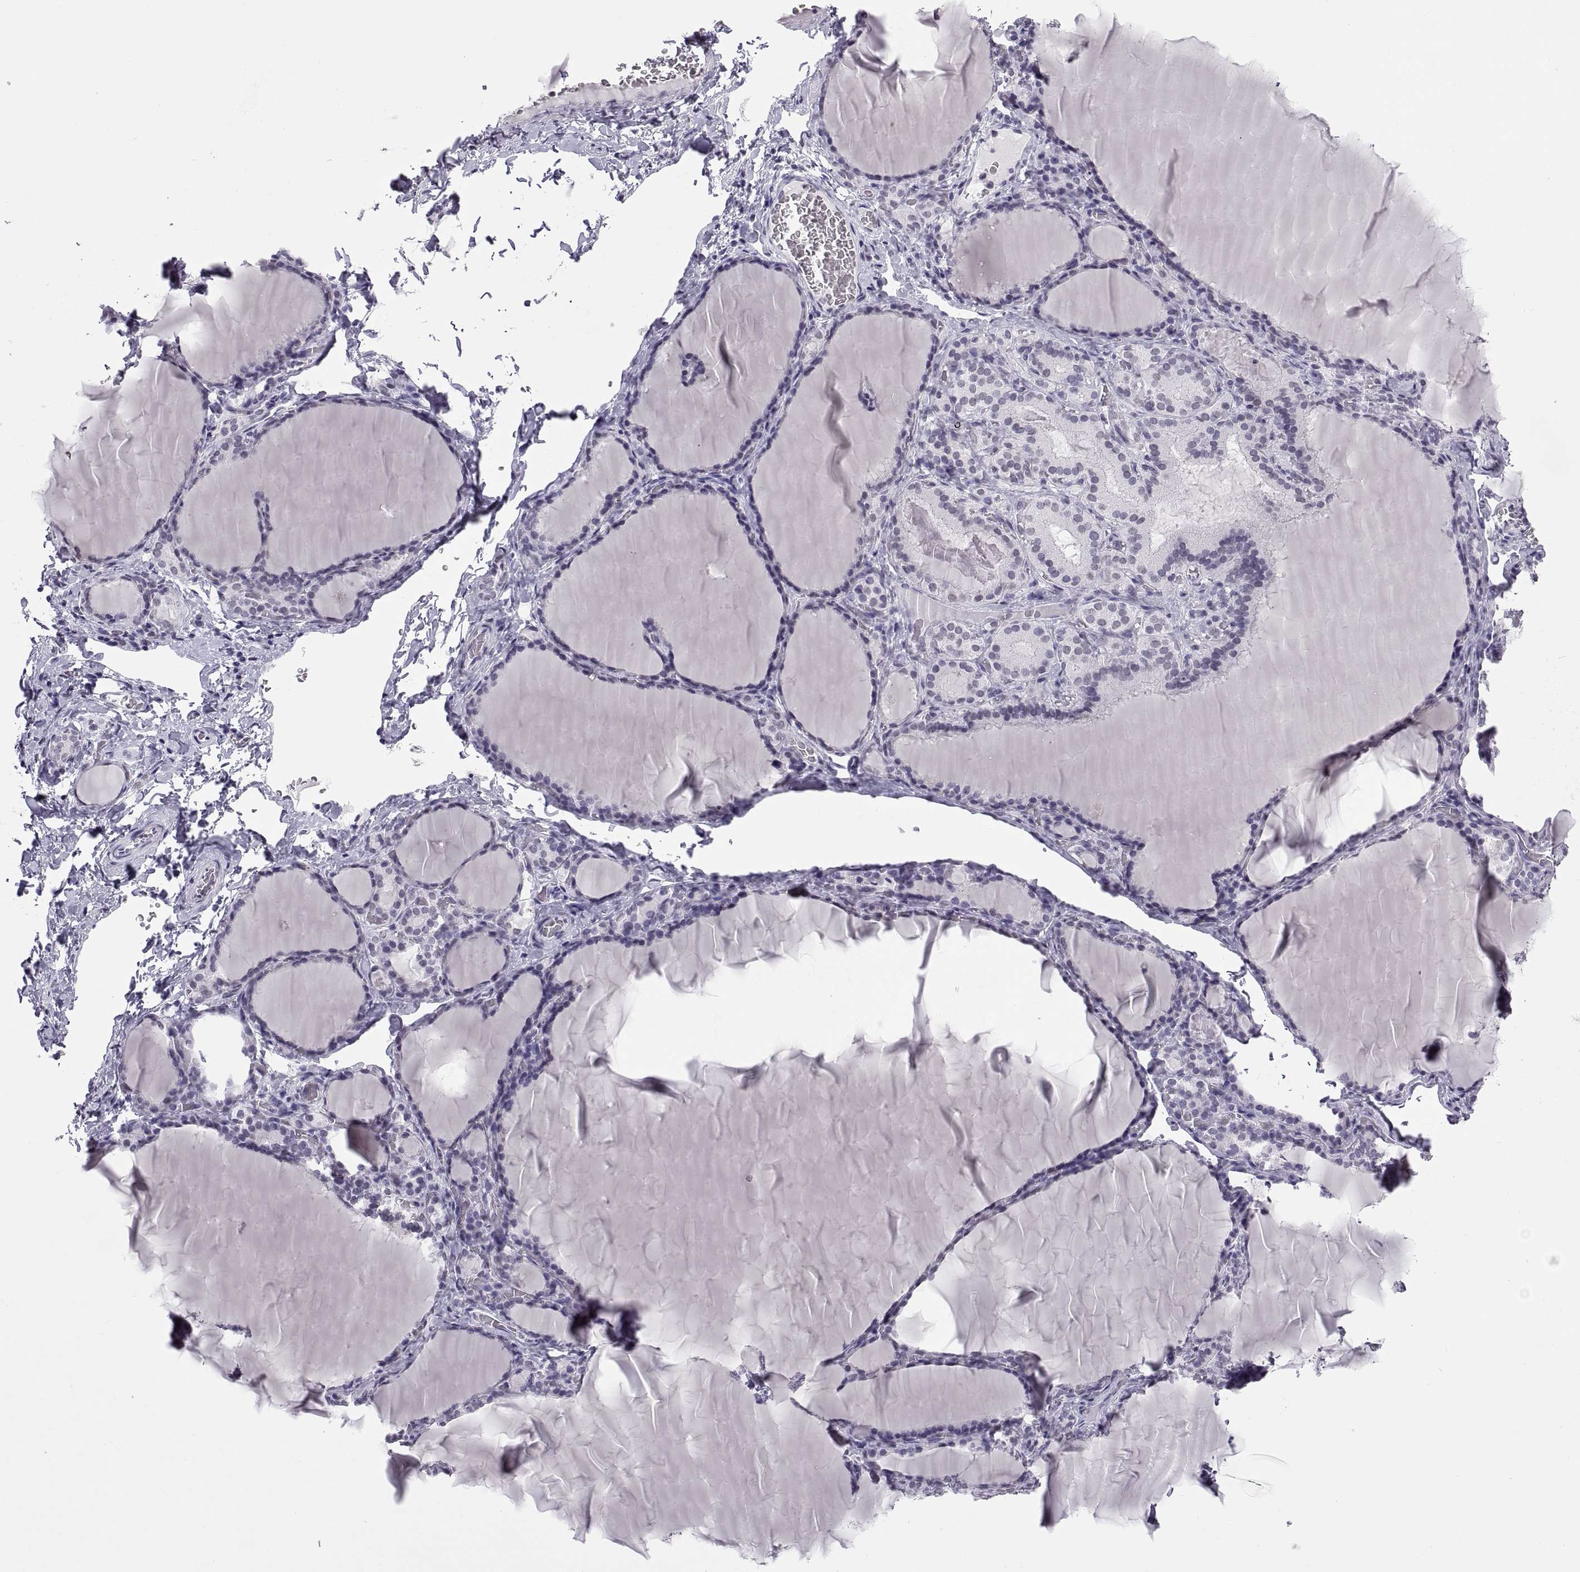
{"staining": {"intensity": "negative", "quantity": "none", "location": "none"}, "tissue": "thyroid gland", "cell_type": "Glandular cells", "image_type": "normal", "snomed": [{"axis": "morphology", "description": "Normal tissue, NOS"}, {"axis": "morphology", "description": "Hyperplasia, NOS"}, {"axis": "topography", "description": "Thyroid gland"}], "caption": "A histopathology image of human thyroid gland is negative for staining in glandular cells. Brightfield microscopy of immunohistochemistry stained with DAB (brown) and hematoxylin (blue), captured at high magnification.", "gene": "CARTPT", "patient": {"sex": "female", "age": 27}}